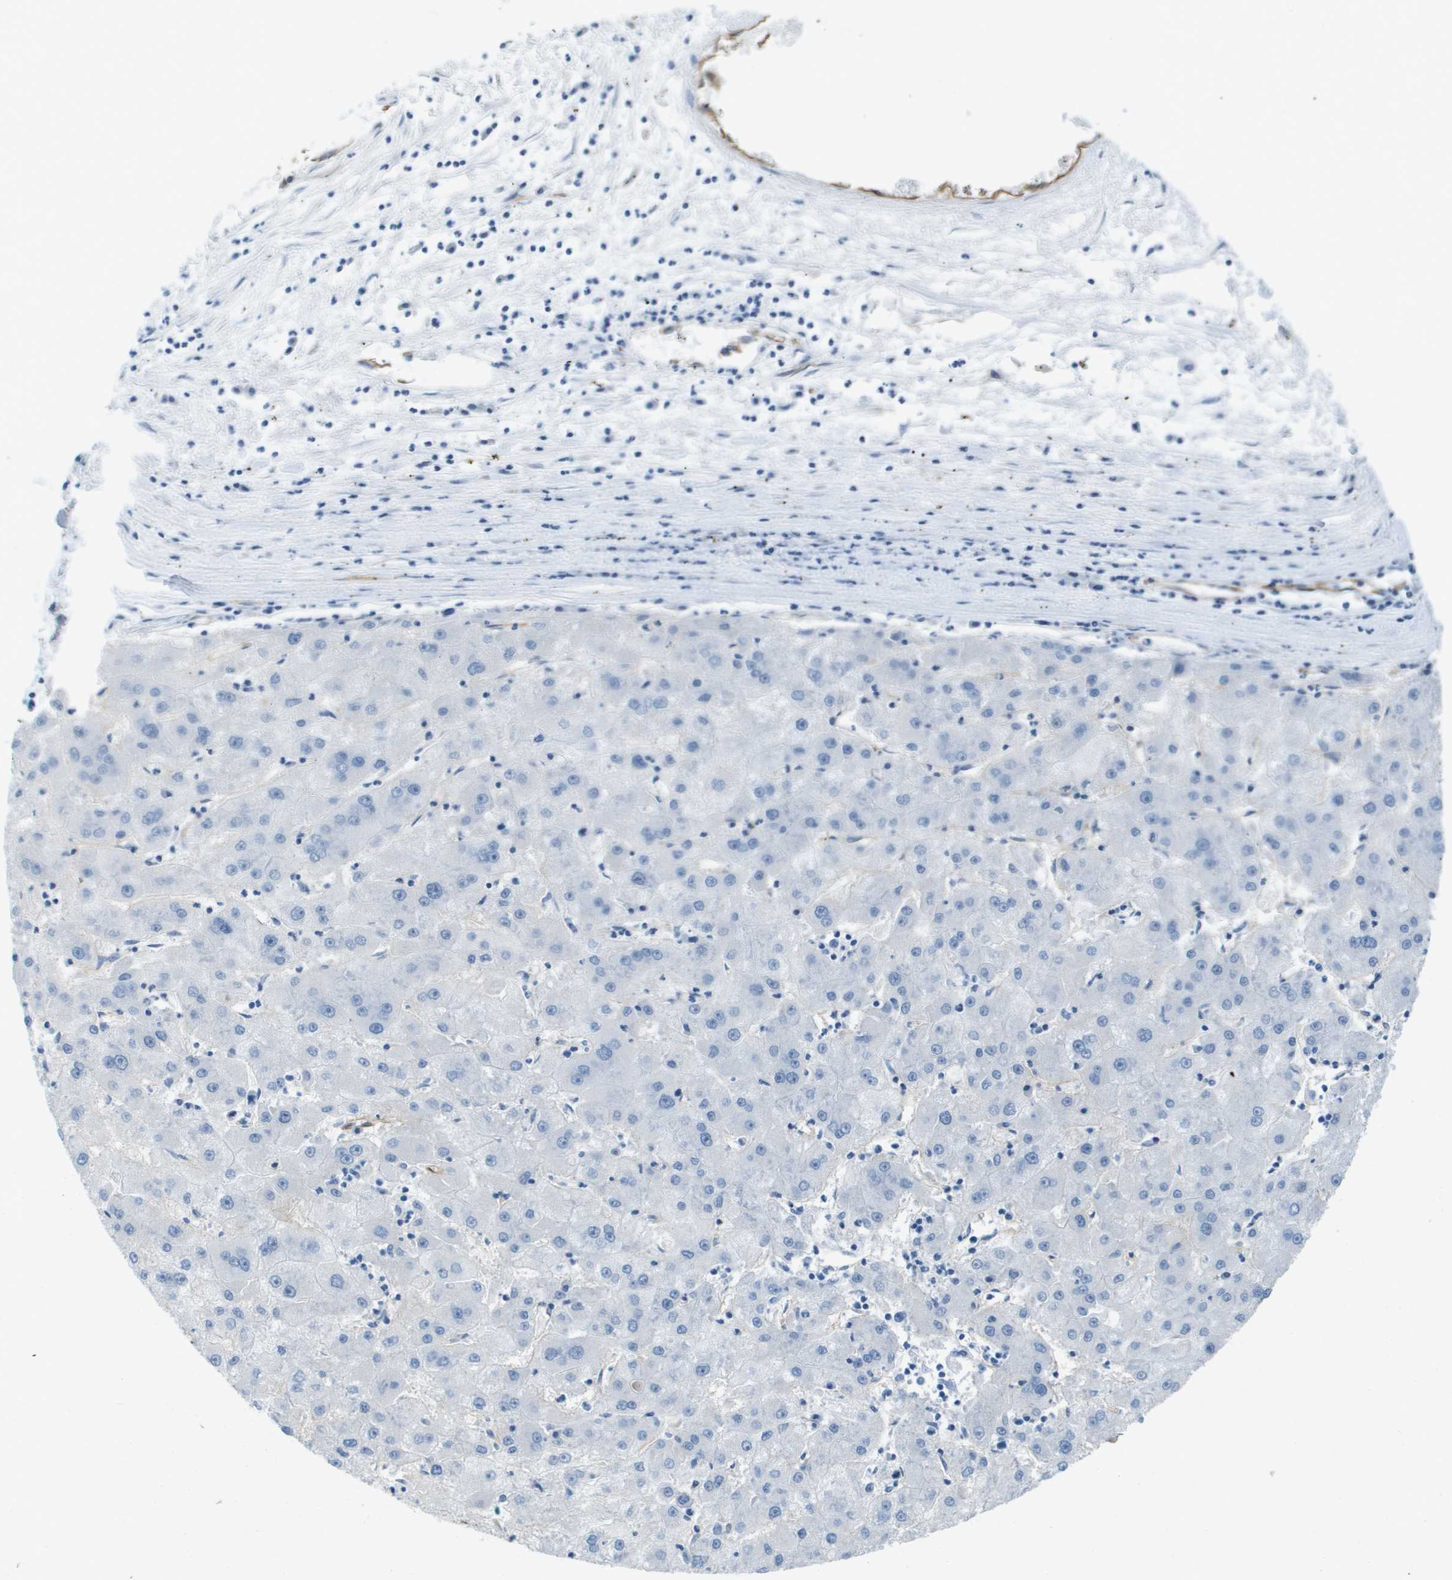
{"staining": {"intensity": "negative", "quantity": "none", "location": "none"}, "tissue": "liver cancer", "cell_type": "Tumor cells", "image_type": "cancer", "snomed": [{"axis": "morphology", "description": "Carcinoma, Hepatocellular, NOS"}, {"axis": "topography", "description": "Liver"}], "caption": "Immunohistochemistry of human liver cancer exhibits no staining in tumor cells. Nuclei are stained in blue.", "gene": "ITGA6", "patient": {"sex": "male", "age": 72}}